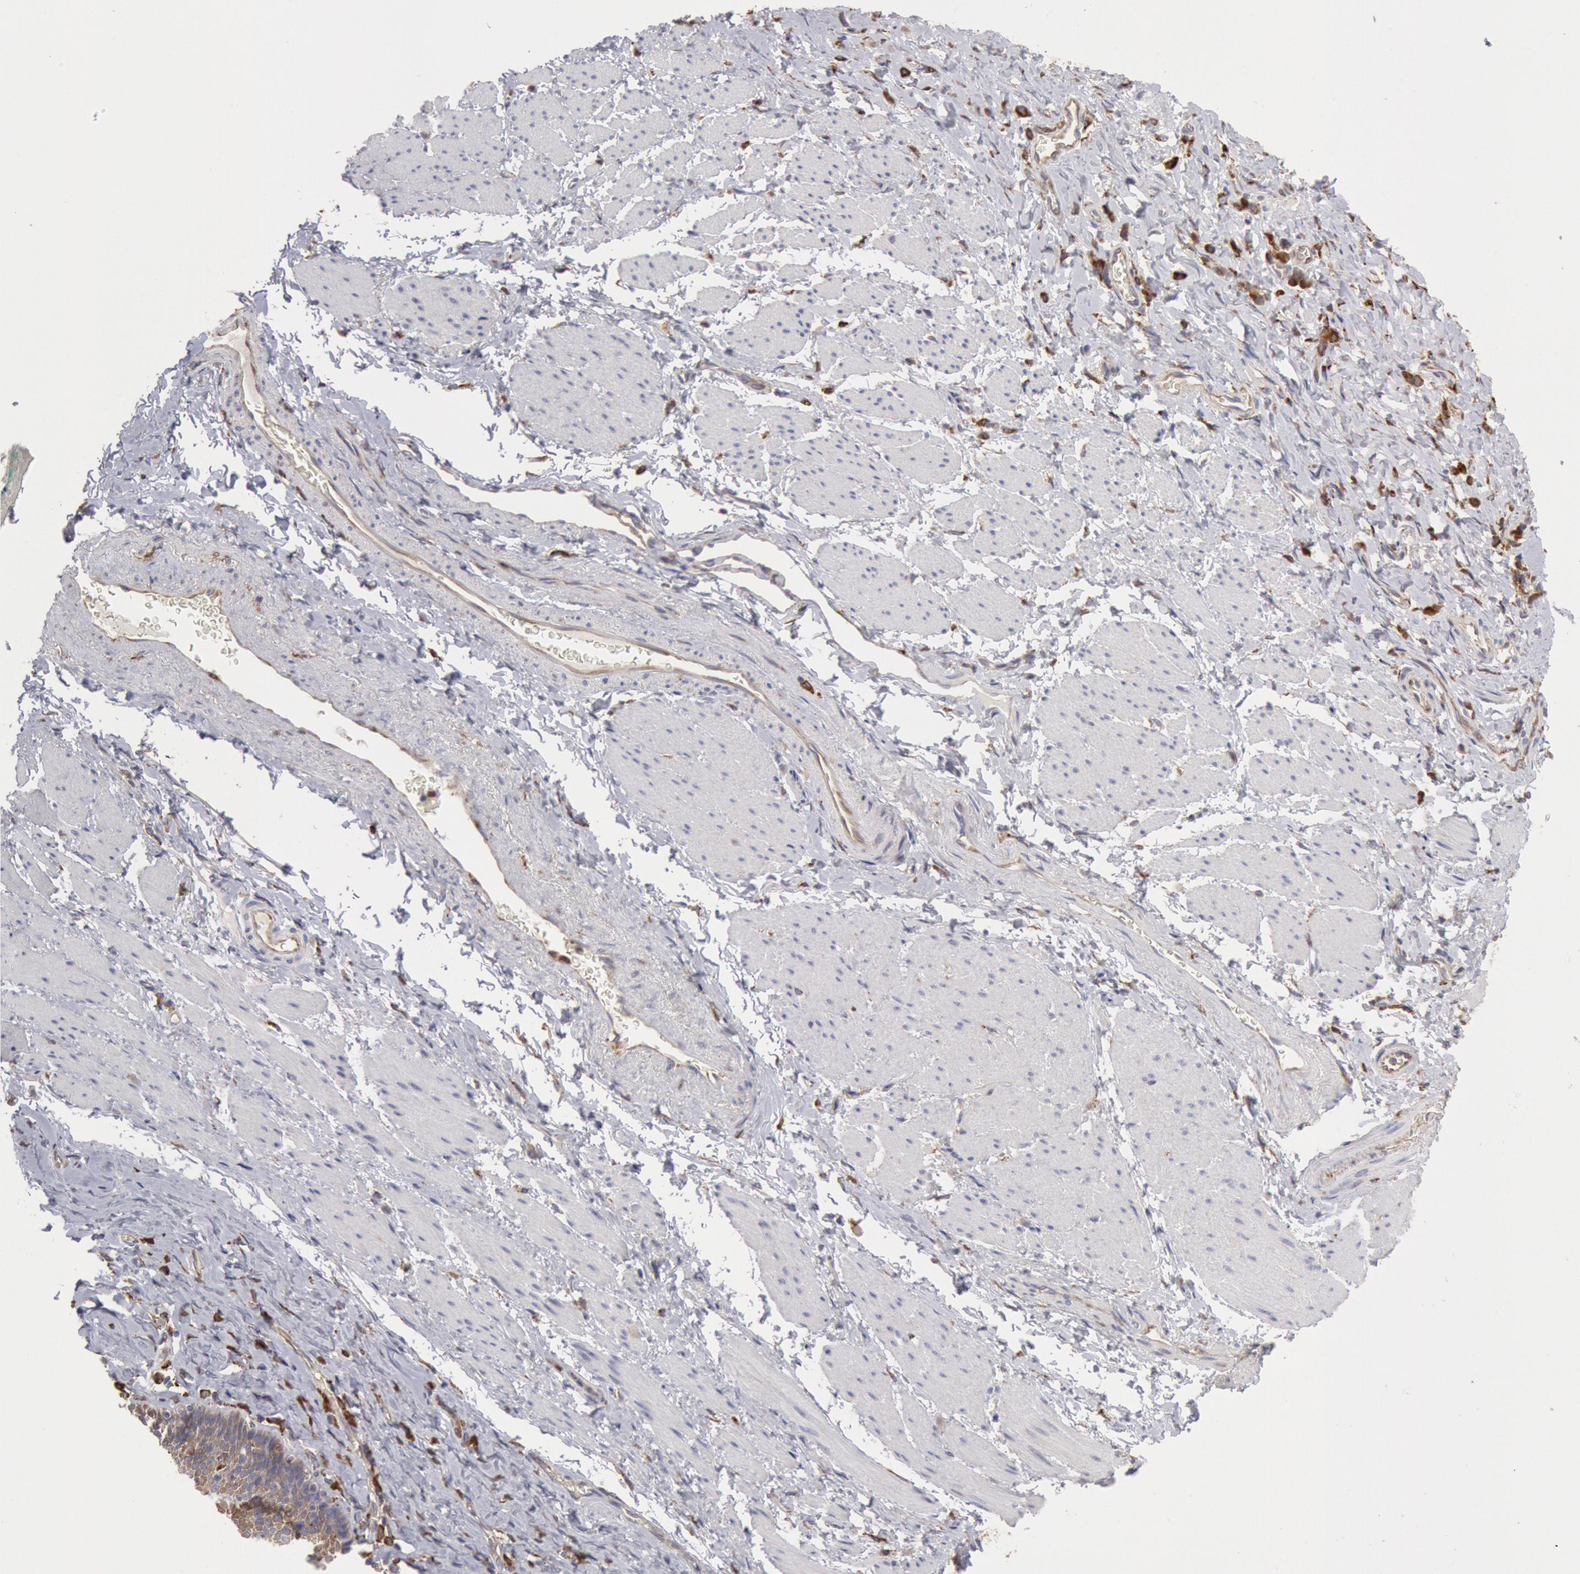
{"staining": {"intensity": "weak", "quantity": "<25%", "location": "cytoplasmic/membranous"}, "tissue": "esophagus", "cell_type": "Squamous epithelial cells", "image_type": "normal", "snomed": [{"axis": "morphology", "description": "Normal tissue, NOS"}, {"axis": "topography", "description": "Esophagus"}], "caption": "Histopathology image shows no protein staining in squamous epithelial cells of unremarkable esophagus. (Brightfield microscopy of DAB (3,3'-diaminobenzidine) immunohistochemistry (IHC) at high magnification).", "gene": "ERP44", "patient": {"sex": "female", "age": 61}}